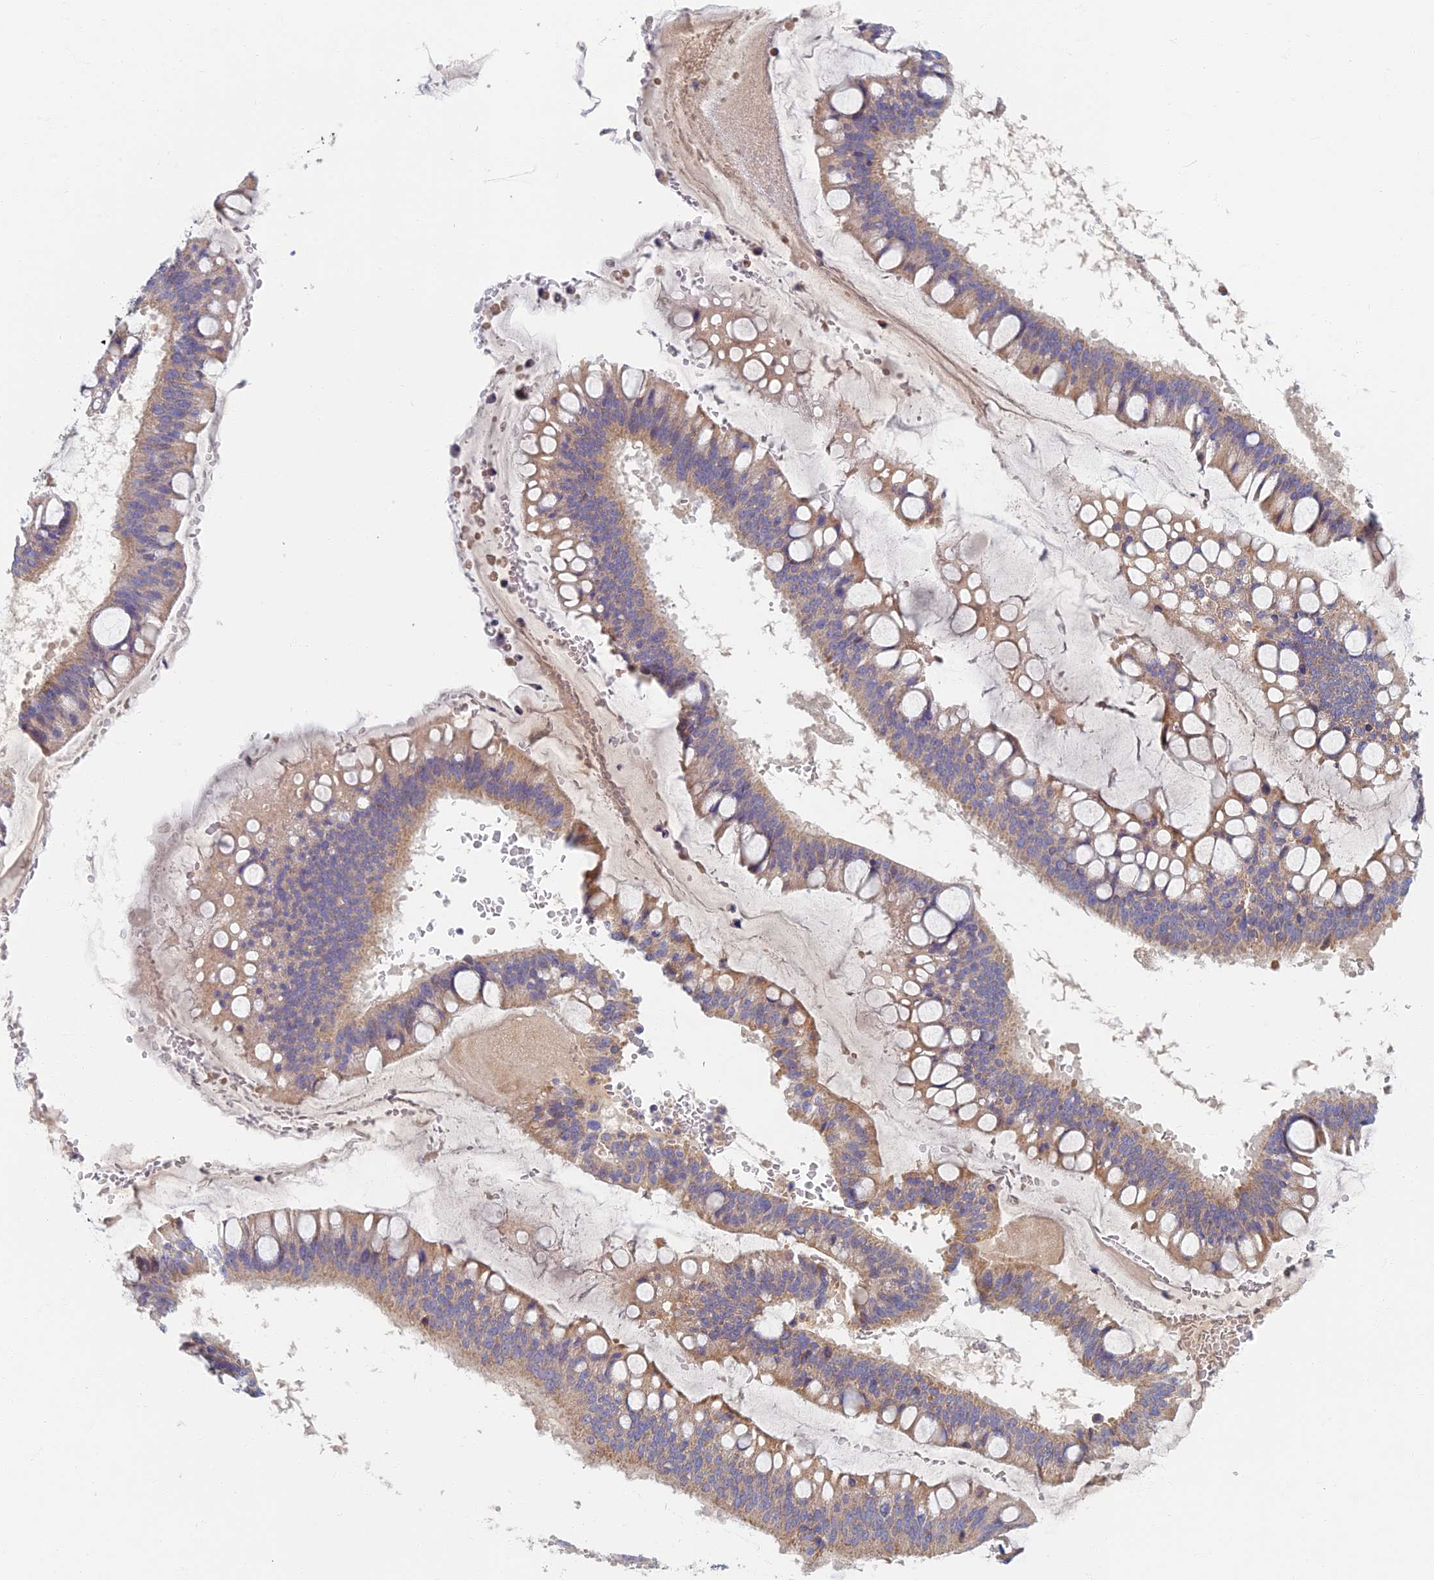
{"staining": {"intensity": "weak", "quantity": "25%-75%", "location": "cytoplasmic/membranous"}, "tissue": "ovarian cancer", "cell_type": "Tumor cells", "image_type": "cancer", "snomed": [{"axis": "morphology", "description": "Cystadenocarcinoma, mucinous, NOS"}, {"axis": "topography", "description": "Ovary"}], "caption": "Mucinous cystadenocarcinoma (ovarian) tissue demonstrates weak cytoplasmic/membranous expression in about 25%-75% of tumor cells, visualized by immunohistochemistry.", "gene": "SOGA1", "patient": {"sex": "female", "age": 73}}